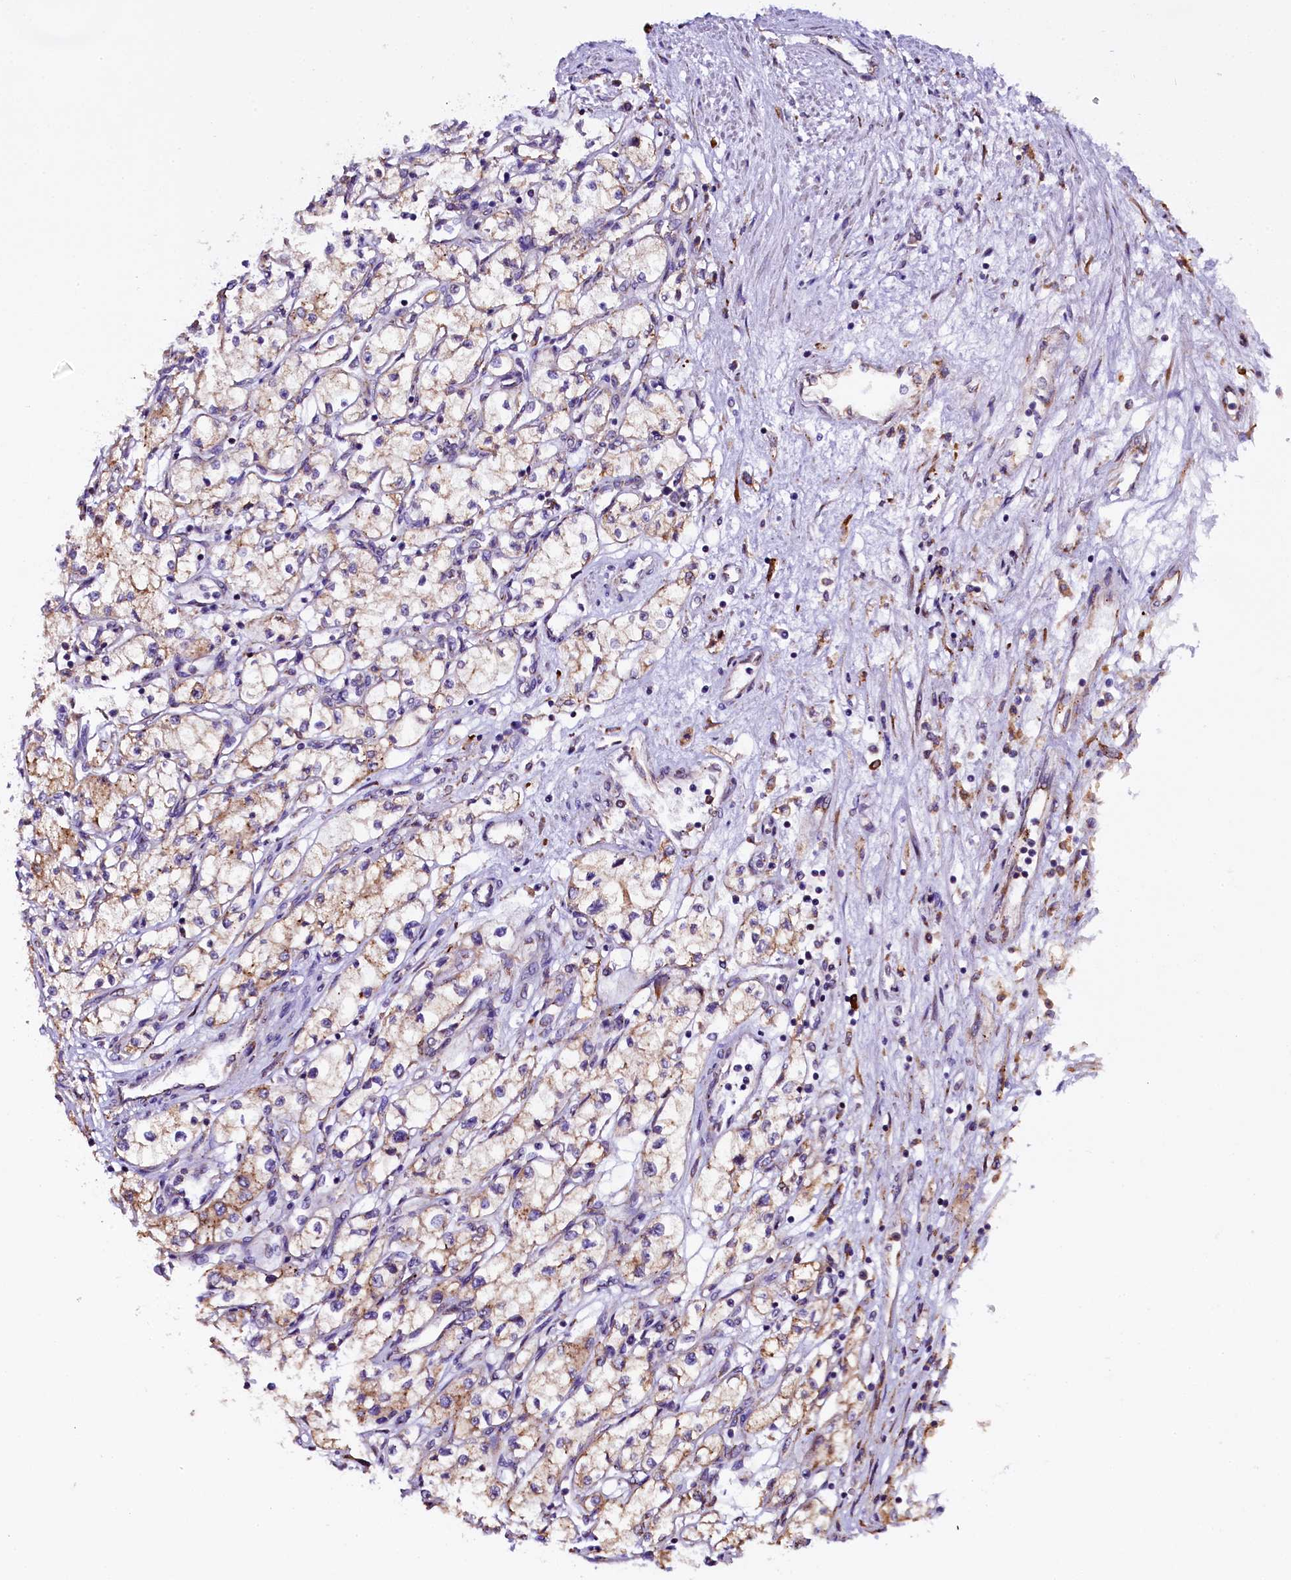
{"staining": {"intensity": "weak", "quantity": "25%-75%", "location": "cytoplasmic/membranous"}, "tissue": "renal cancer", "cell_type": "Tumor cells", "image_type": "cancer", "snomed": [{"axis": "morphology", "description": "Adenocarcinoma, NOS"}, {"axis": "topography", "description": "Kidney"}], "caption": "High-magnification brightfield microscopy of renal cancer (adenocarcinoma) stained with DAB (brown) and counterstained with hematoxylin (blue). tumor cells exhibit weak cytoplasmic/membranous expression is identified in about25%-75% of cells. Ihc stains the protein of interest in brown and the nuclei are stained blue.", "gene": "CAPS2", "patient": {"sex": "male", "age": 59}}